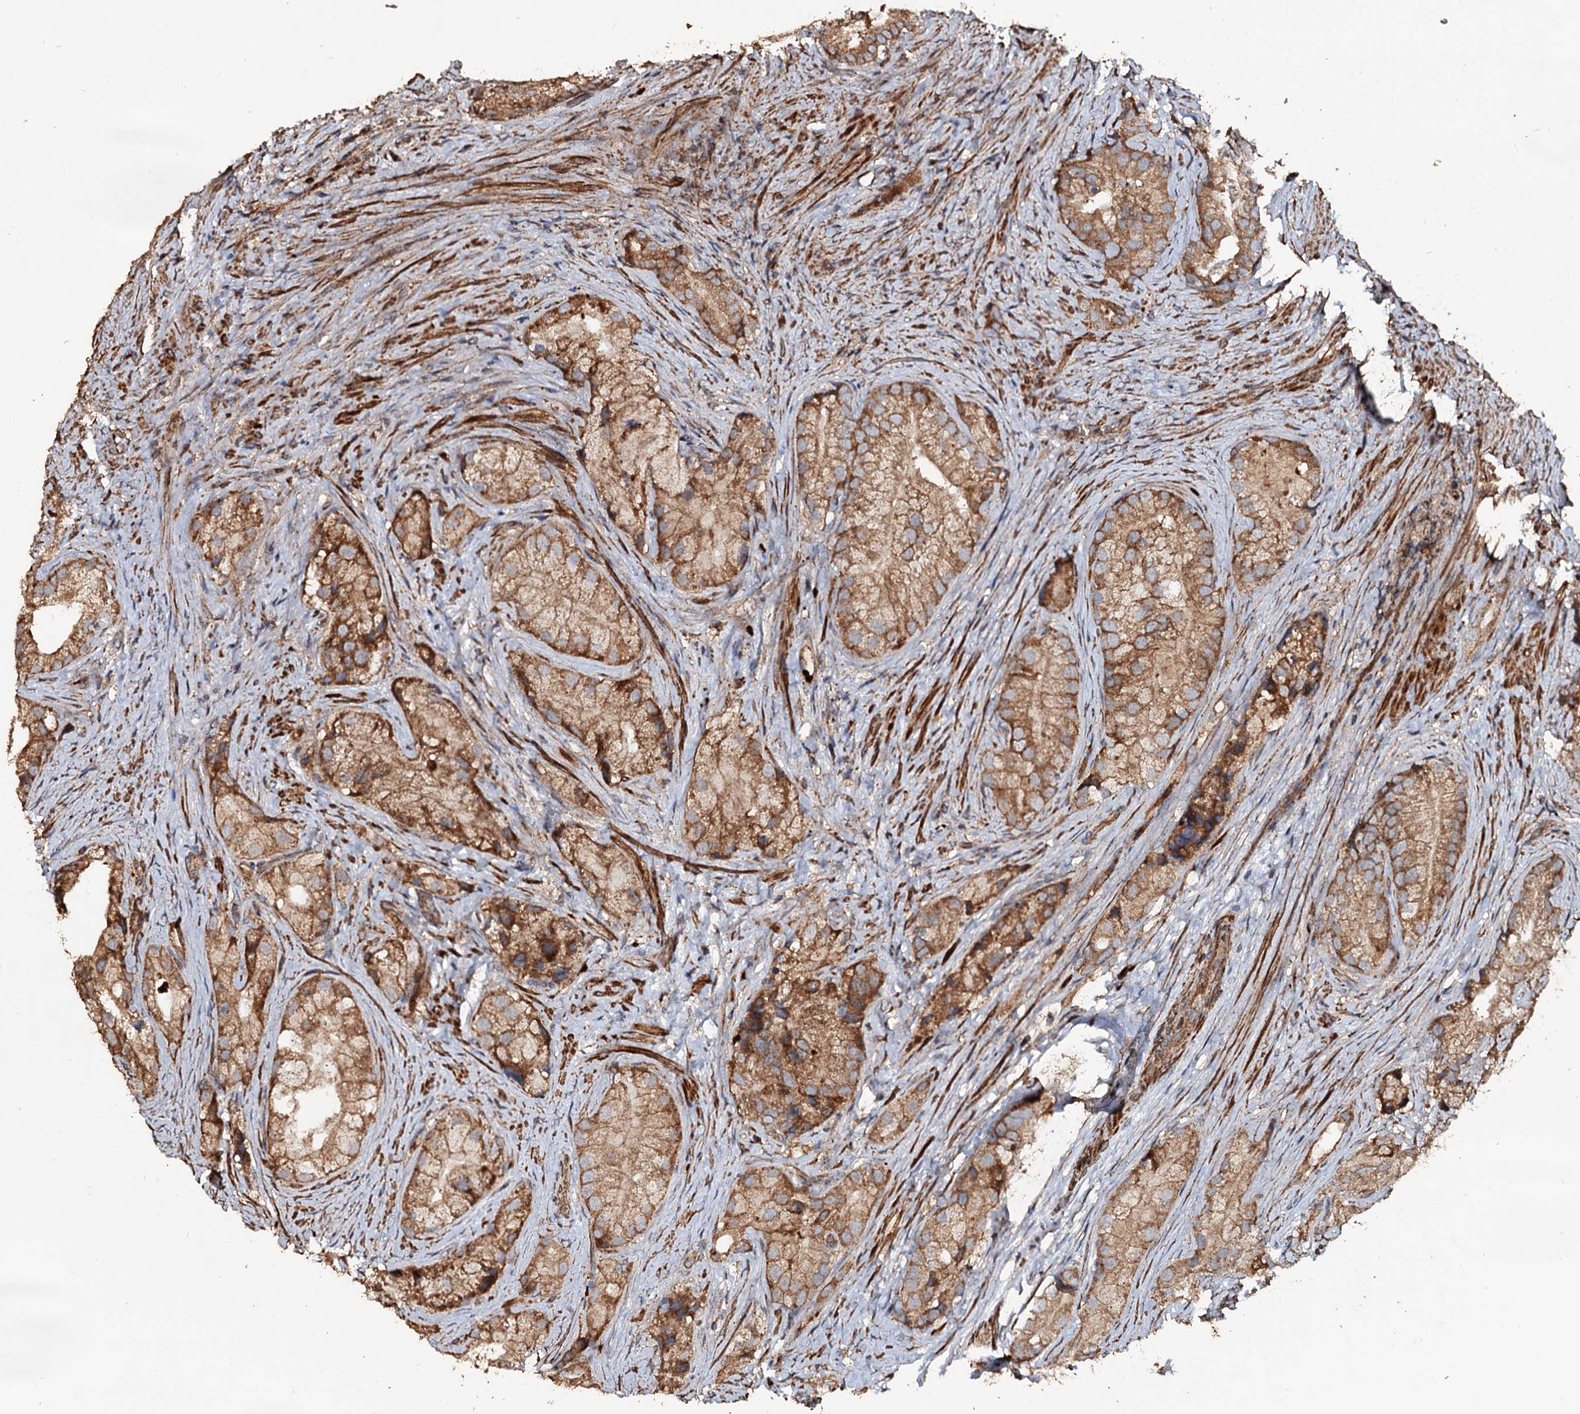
{"staining": {"intensity": "moderate", "quantity": ">75%", "location": "cytoplasmic/membranous"}, "tissue": "prostate cancer", "cell_type": "Tumor cells", "image_type": "cancer", "snomed": [{"axis": "morphology", "description": "Adenocarcinoma, Low grade"}, {"axis": "topography", "description": "Prostate"}], "caption": "Prostate cancer was stained to show a protein in brown. There is medium levels of moderate cytoplasmic/membranous positivity in approximately >75% of tumor cells.", "gene": "NOTCH2NLA", "patient": {"sex": "male", "age": 71}}